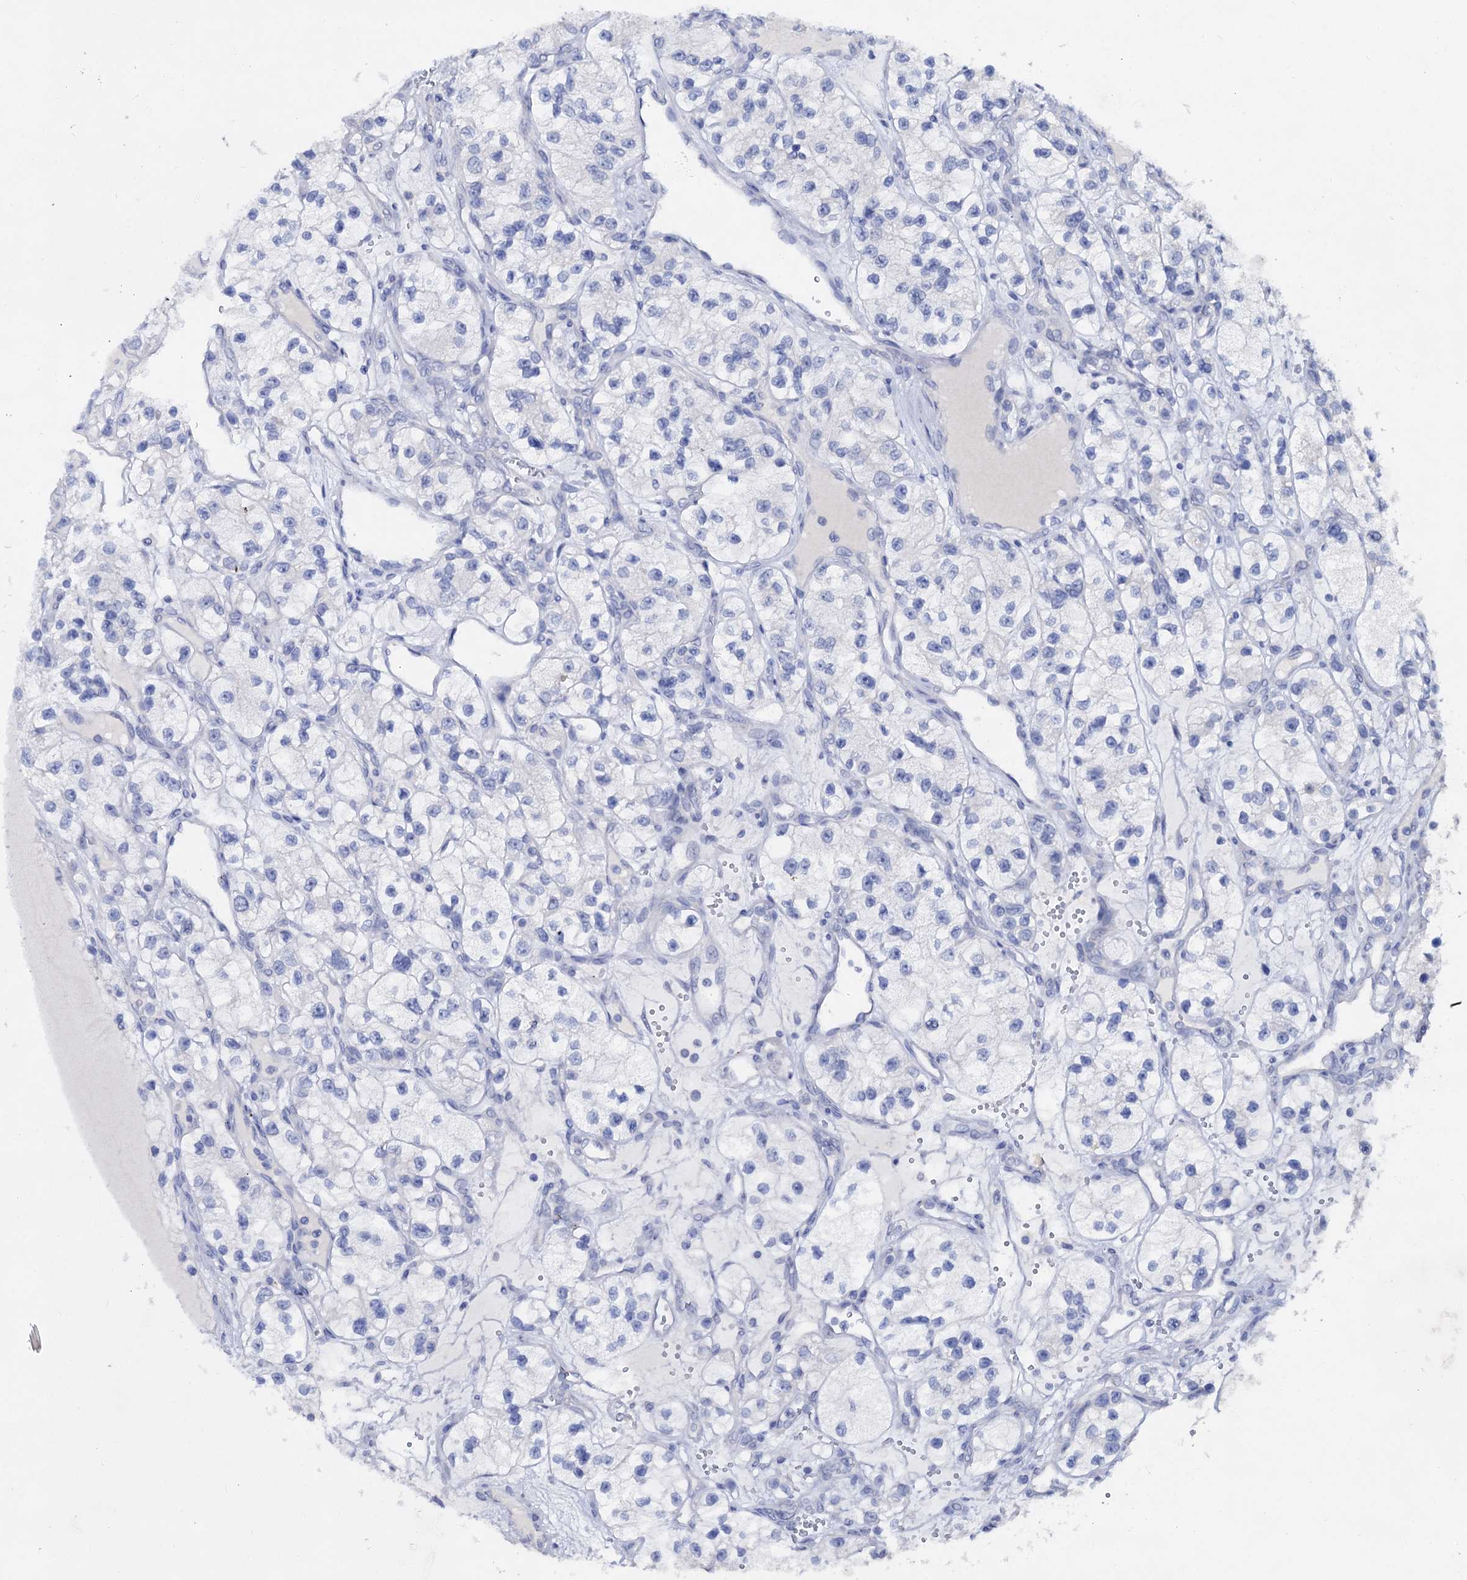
{"staining": {"intensity": "negative", "quantity": "none", "location": "none"}, "tissue": "renal cancer", "cell_type": "Tumor cells", "image_type": "cancer", "snomed": [{"axis": "morphology", "description": "Adenocarcinoma, NOS"}, {"axis": "topography", "description": "Kidney"}], "caption": "Renal adenocarcinoma was stained to show a protein in brown. There is no significant expression in tumor cells.", "gene": "CAPRIN2", "patient": {"sex": "female", "age": 57}}